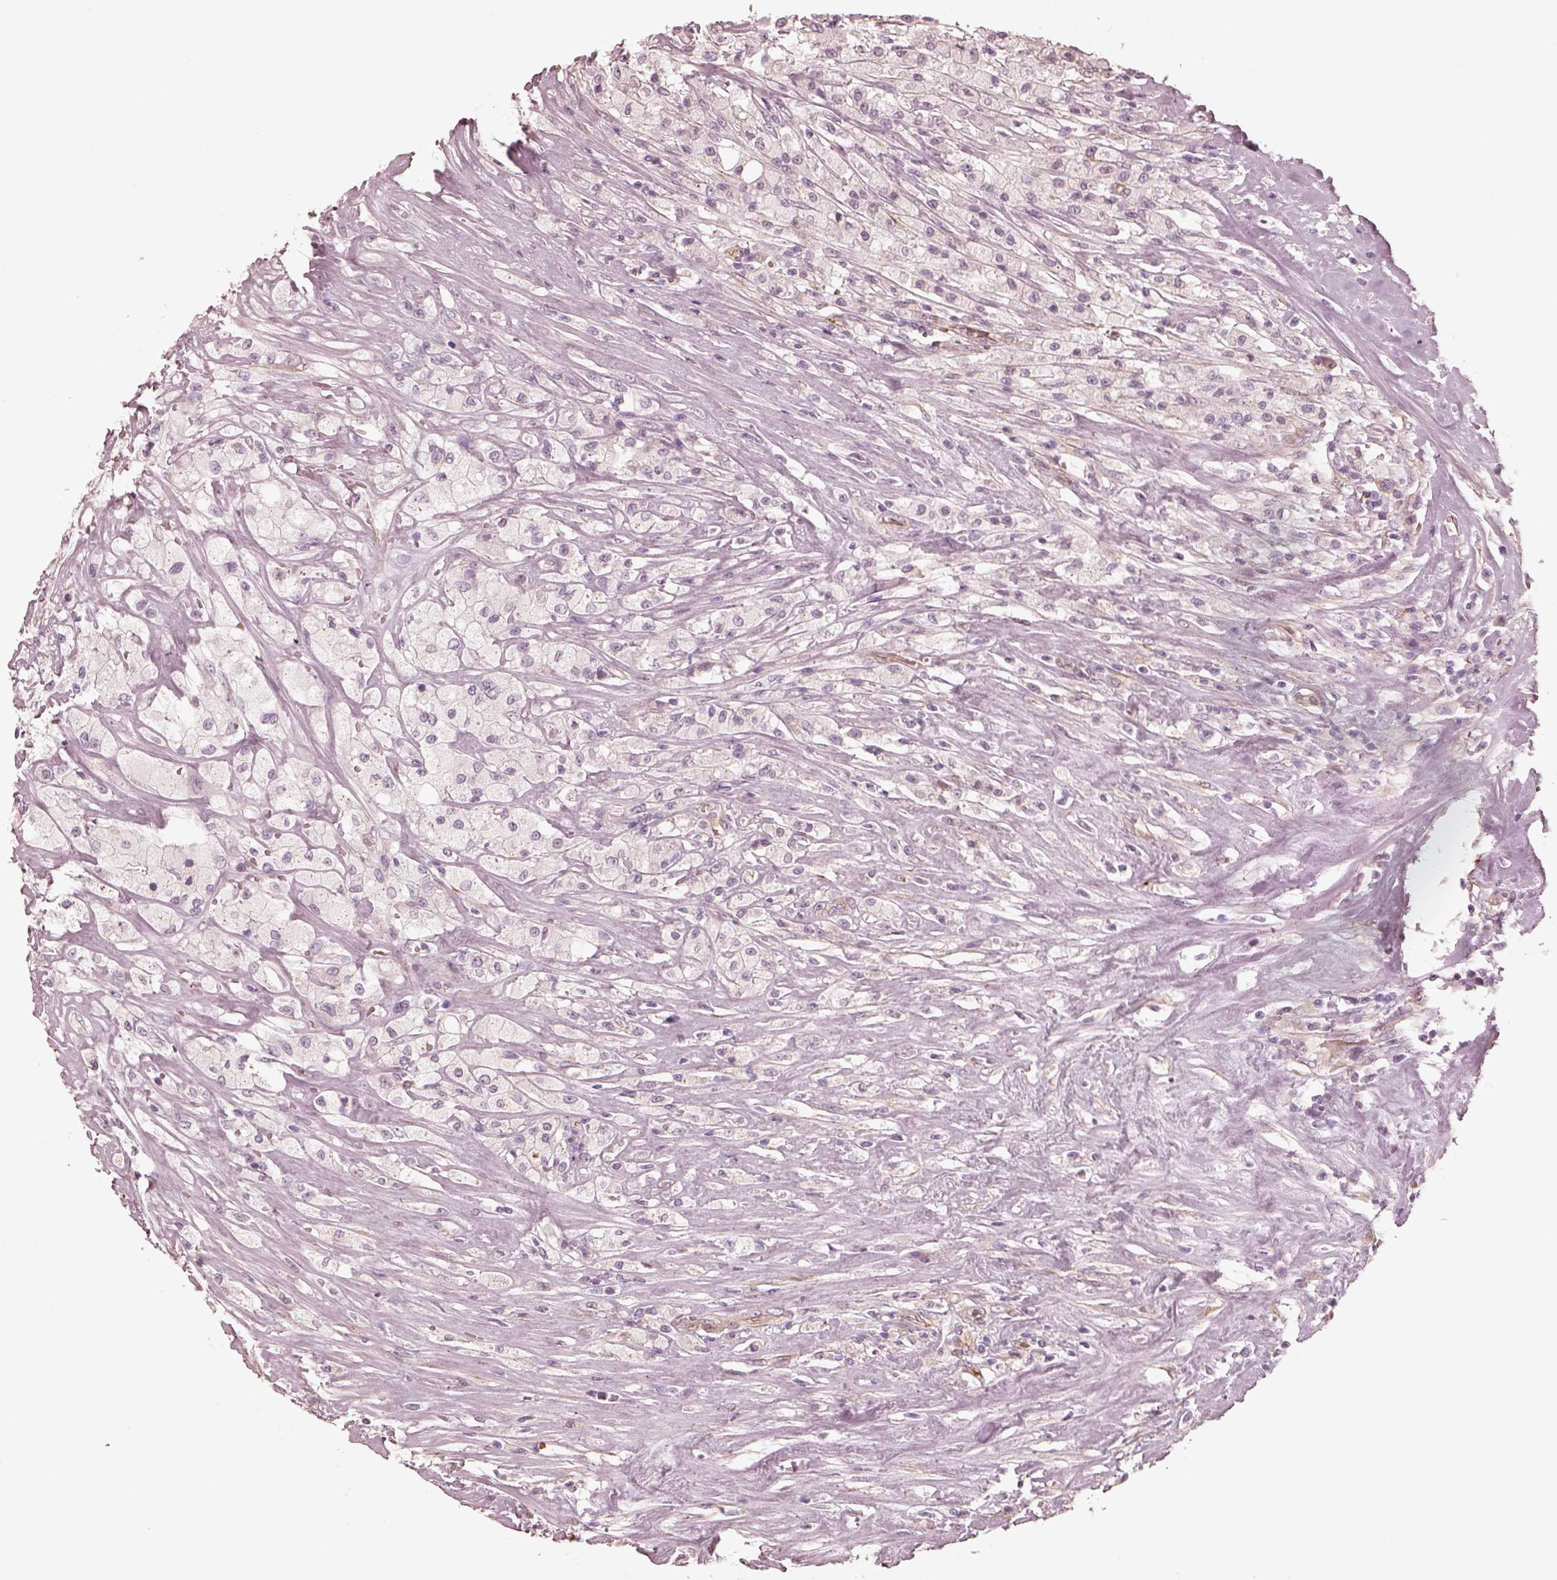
{"staining": {"intensity": "negative", "quantity": "none", "location": "none"}, "tissue": "testis cancer", "cell_type": "Tumor cells", "image_type": "cancer", "snomed": [{"axis": "morphology", "description": "Necrosis, NOS"}, {"axis": "morphology", "description": "Carcinoma, Embryonal, NOS"}, {"axis": "topography", "description": "Testis"}], "caption": "Human testis cancer (embryonal carcinoma) stained for a protein using IHC shows no positivity in tumor cells.", "gene": "CRYM", "patient": {"sex": "male", "age": 19}}